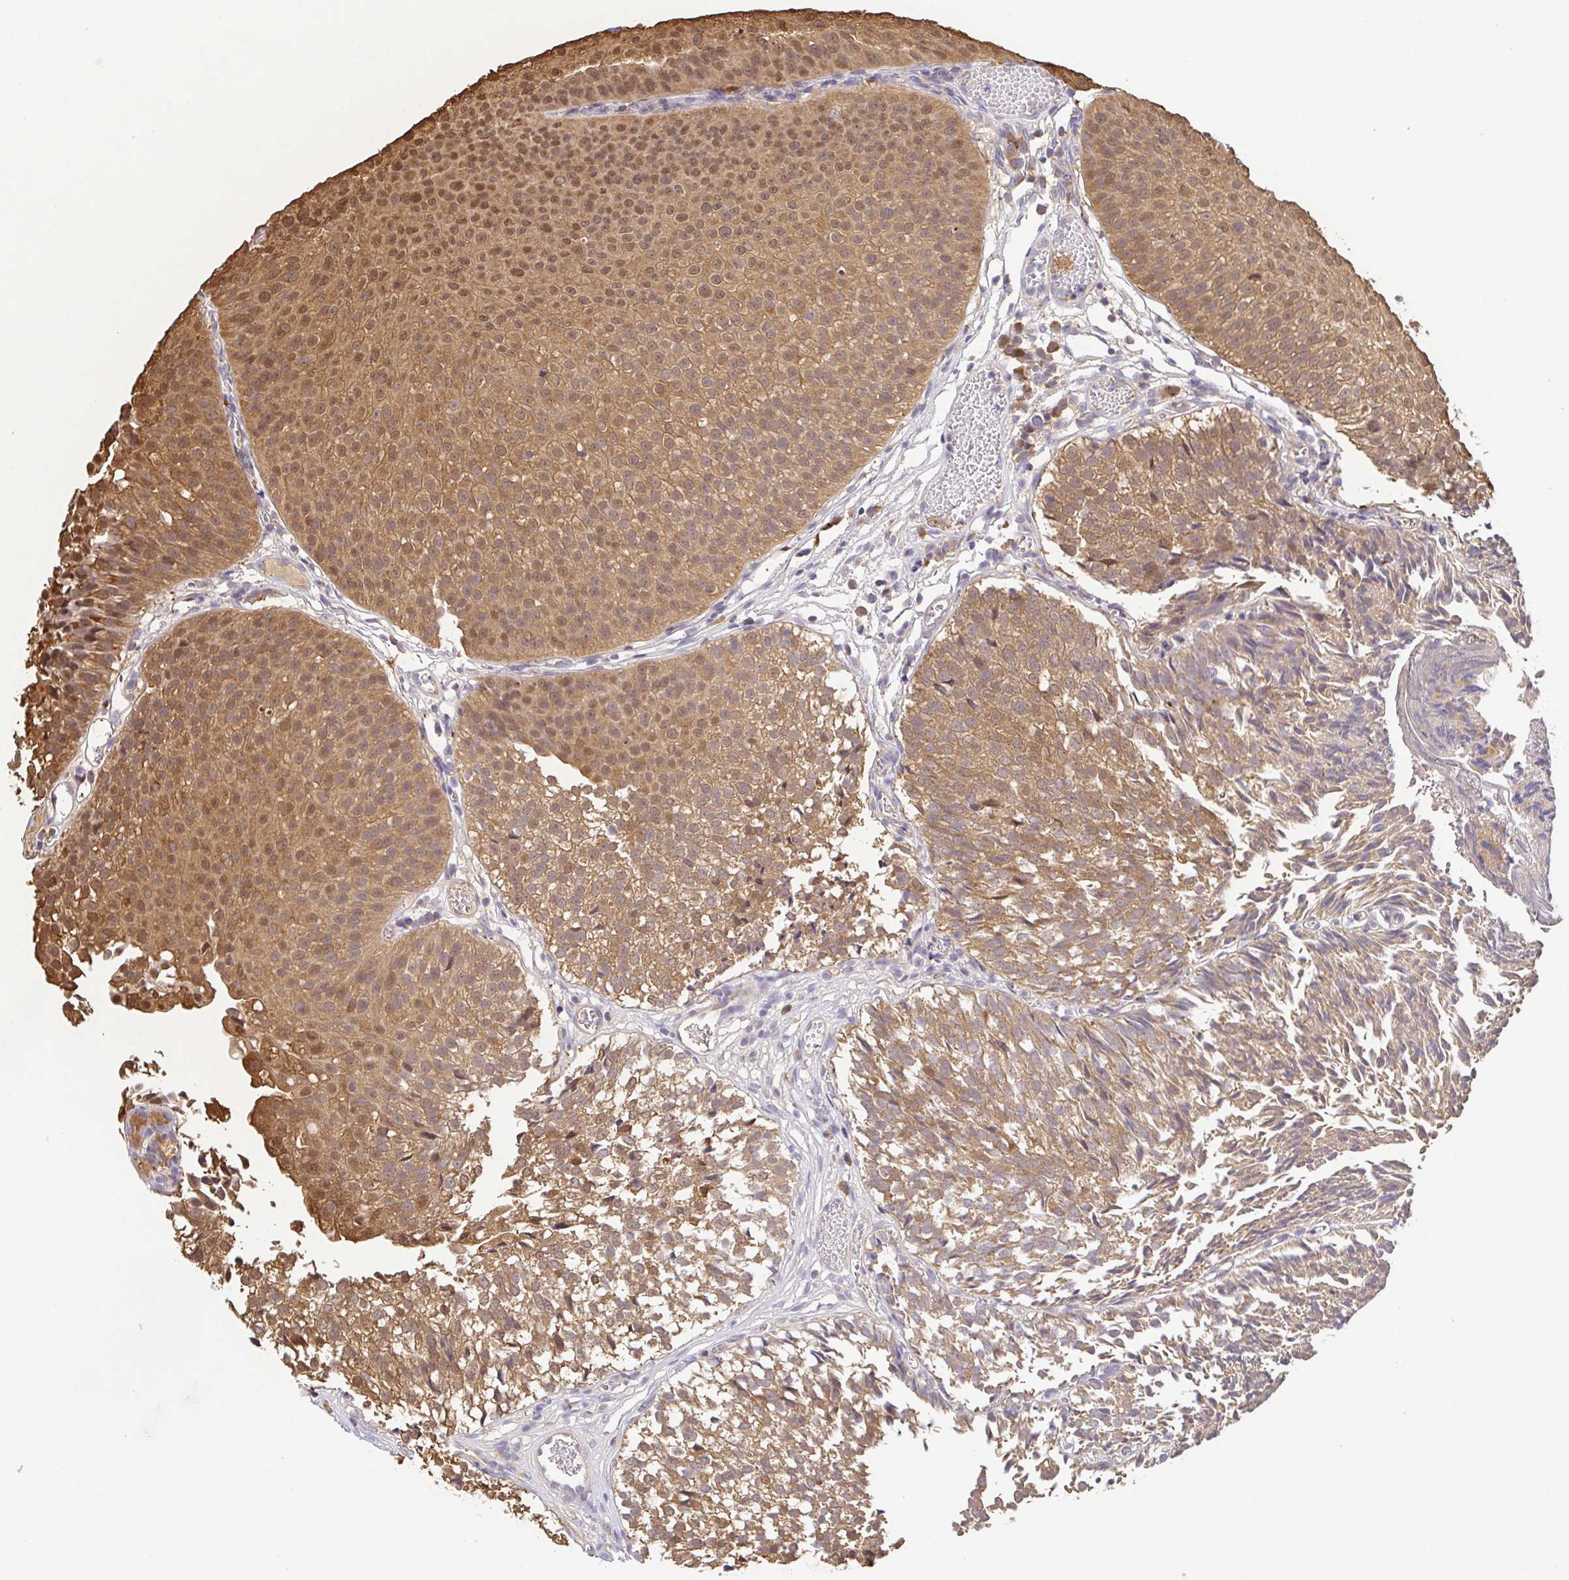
{"staining": {"intensity": "moderate", "quantity": ">75%", "location": "cytoplasmic/membranous,nuclear"}, "tissue": "urothelial cancer", "cell_type": "Tumor cells", "image_type": "cancer", "snomed": [{"axis": "morphology", "description": "Urothelial carcinoma, Low grade"}, {"axis": "topography", "description": "Urinary bladder"}], "caption": "Immunohistochemical staining of human urothelial carcinoma (low-grade) displays moderate cytoplasmic/membranous and nuclear protein expression in approximately >75% of tumor cells.", "gene": "BCL2L1", "patient": {"sex": "male", "age": 80}}